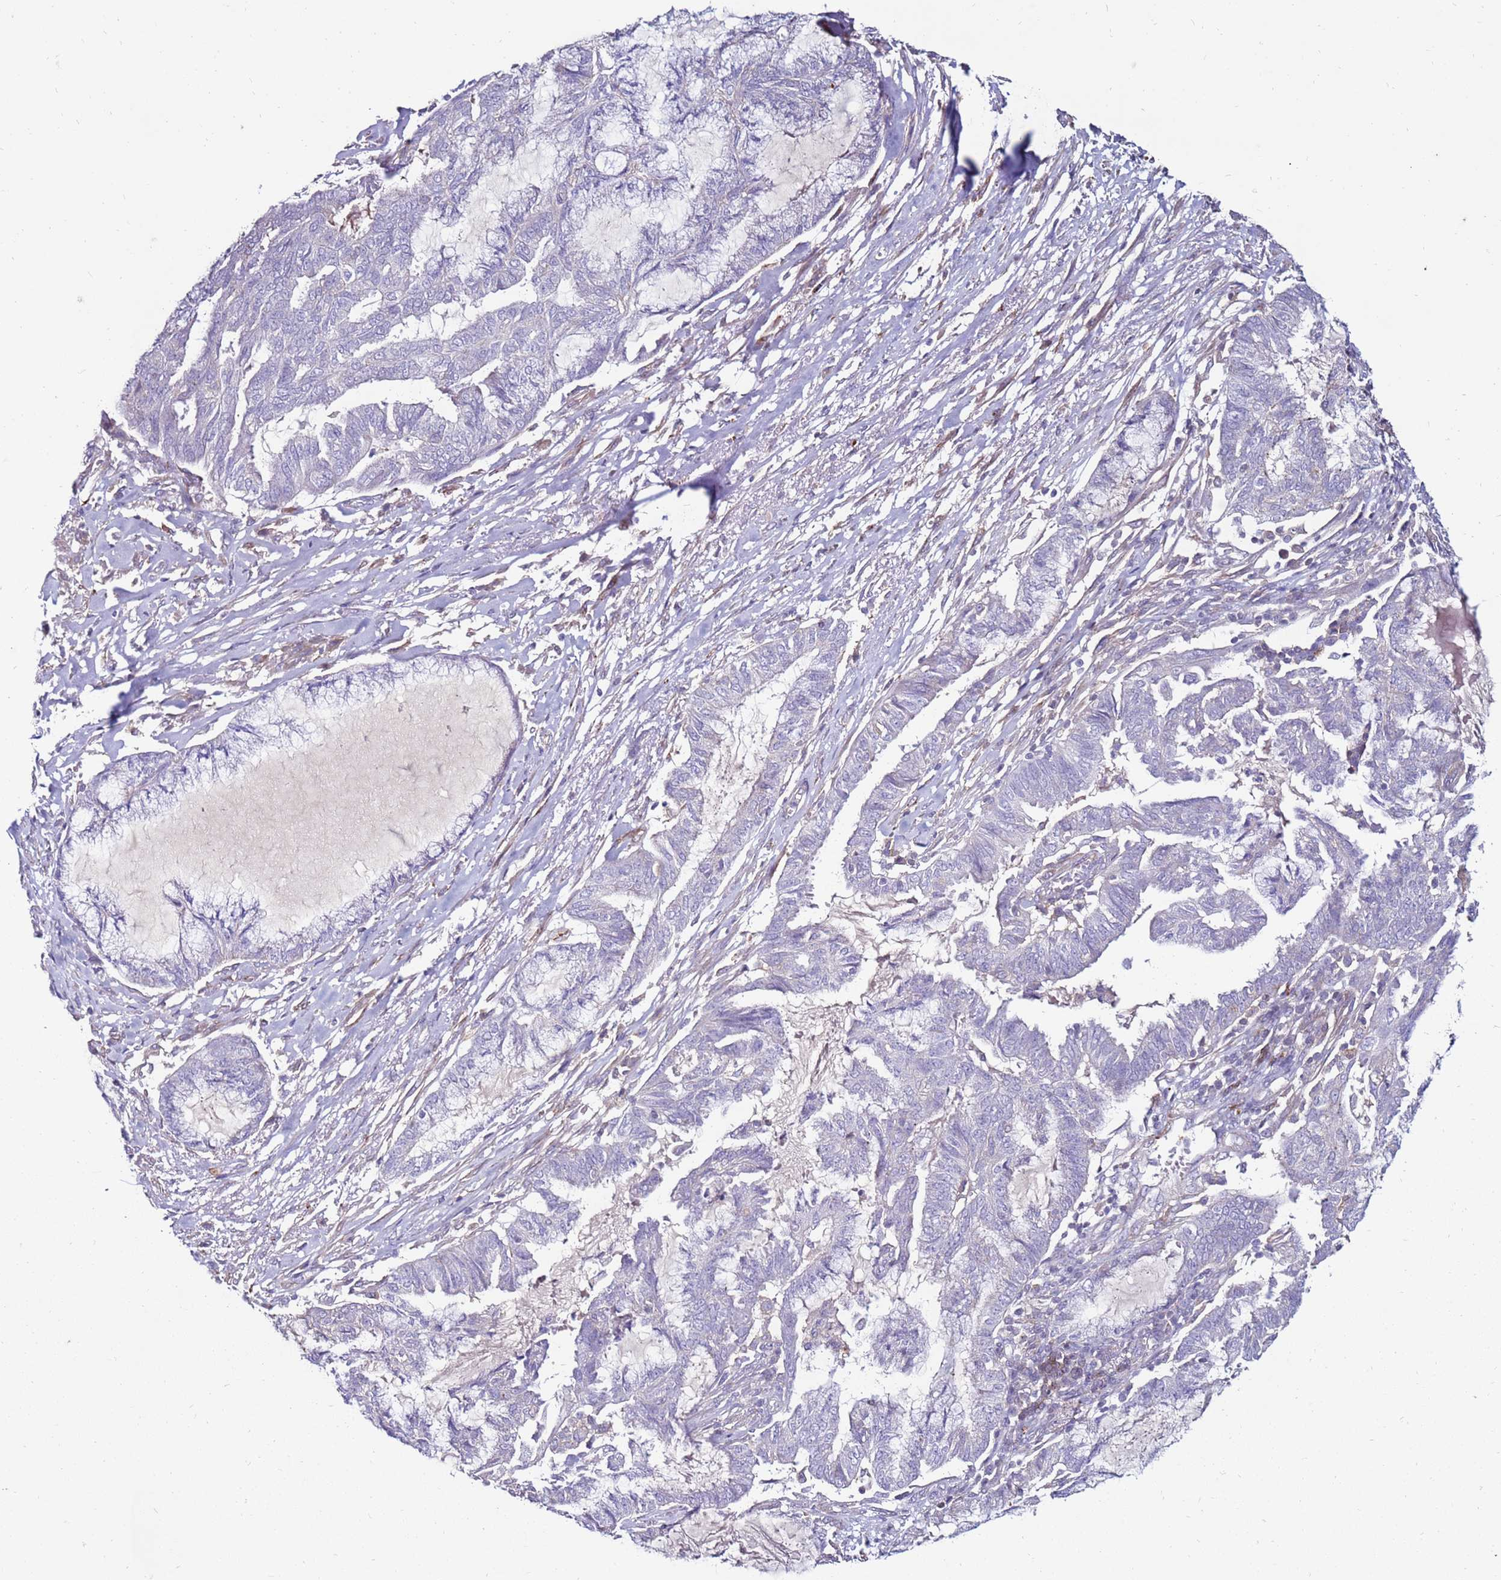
{"staining": {"intensity": "negative", "quantity": "none", "location": "none"}, "tissue": "endometrial cancer", "cell_type": "Tumor cells", "image_type": "cancer", "snomed": [{"axis": "morphology", "description": "Adenocarcinoma, NOS"}, {"axis": "topography", "description": "Endometrium"}], "caption": "The immunohistochemistry image has no significant expression in tumor cells of adenocarcinoma (endometrial) tissue. (DAB IHC, high magnification).", "gene": "CLEC4M", "patient": {"sex": "female", "age": 86}}